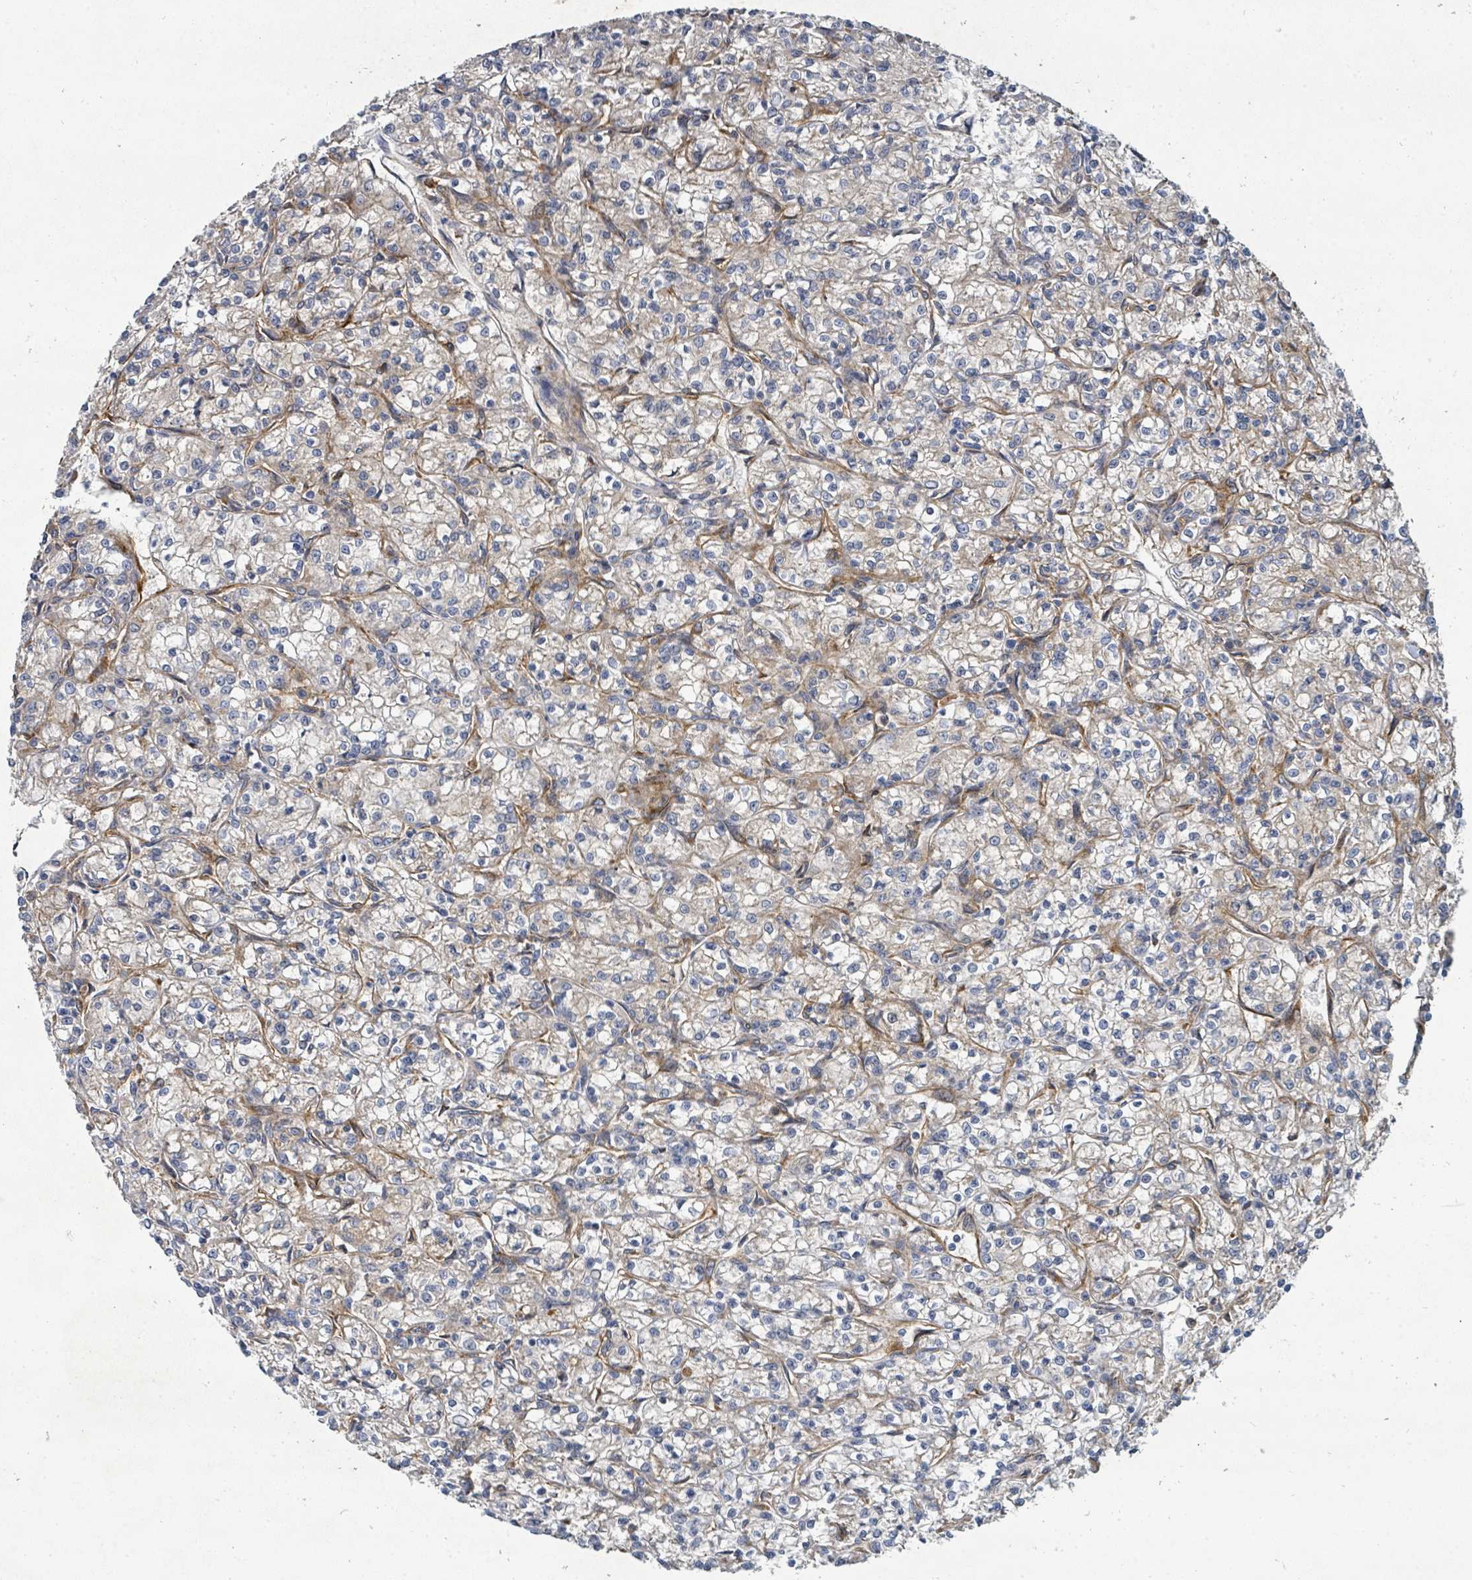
{"staining": {"intensity": "weak", "quantity": "<25%", "location": "cytoplasmic/membranous"}, "tissue": "renal cancer", "cell_type": "Tumor cells", "image_type": "cancer", "snomed": [{"axis": "morphology", "description": "Adenocarcinoma, NOS"}, {"axis": "topography", "description": "Kidney"}], "caption": "DAB immunohistochemical staining of human renal adenocarcinoma shows no significant expression in tumor cells. The staining is performed using DAB (3,3'-diaminobenzidine) brown chromogen with nuclei counter-stained in using hematoxylin.", "gene": "IFIT1", "patient": {"sex": "female", "age": 59}}